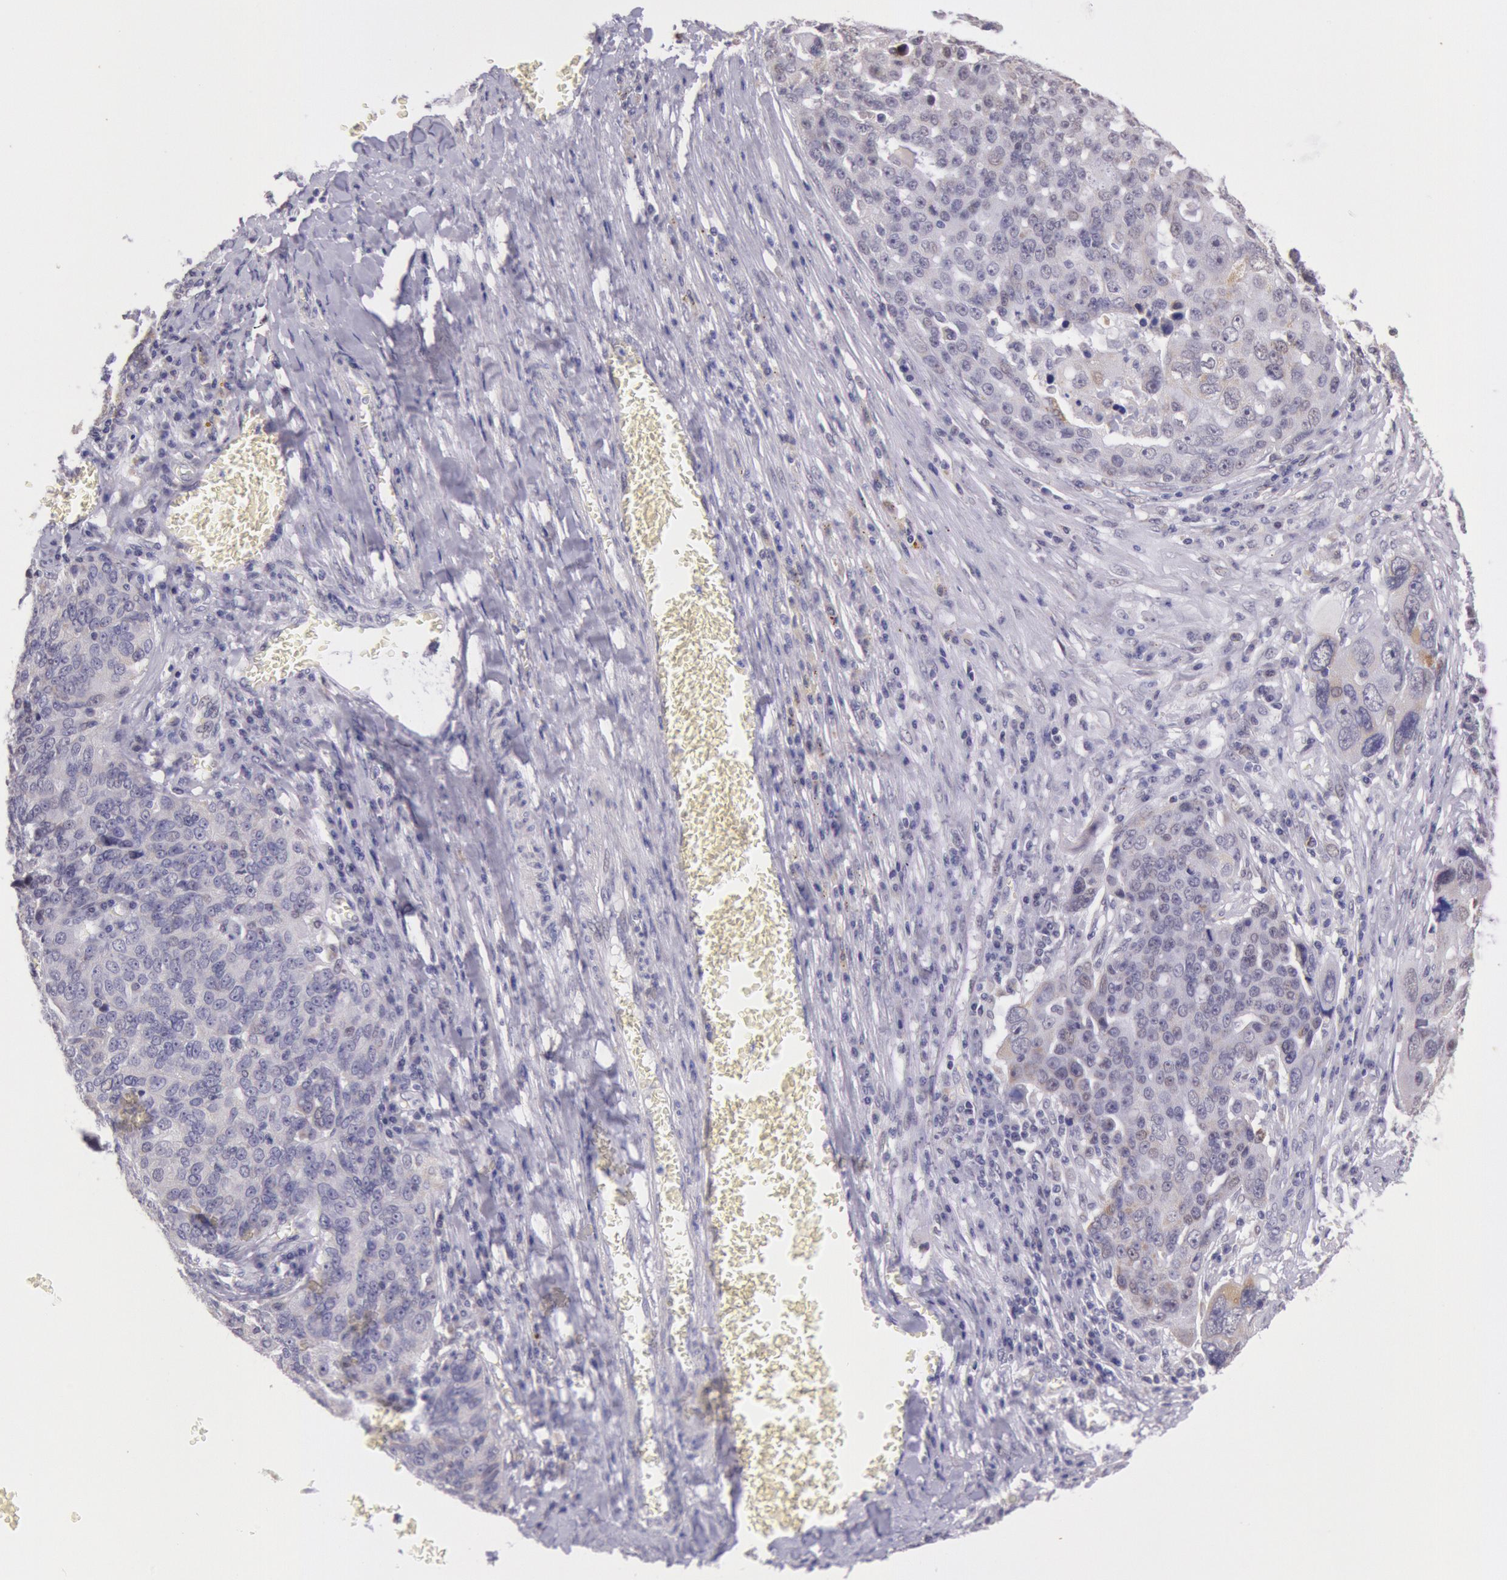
{"staining": {"intensity": "weak", "quantity": "<25%", "location": "cytoplasmic/membranous"}, "tissue": "ovarian cancer", "cell_type": "Tumor cells", "image_type": "cancer", "snomed": [{"axis": "morphology", "description": "Carcinoma, endometroid"}, {"axis": "topography", "description": "Ovary"}], "caption": "Protein analysis of endometroid carcinoma (ovarian) reveals no significant expression in tumor cells.", "gene": "FRMD6", "patient": {"sex": "female", "age": 75}}